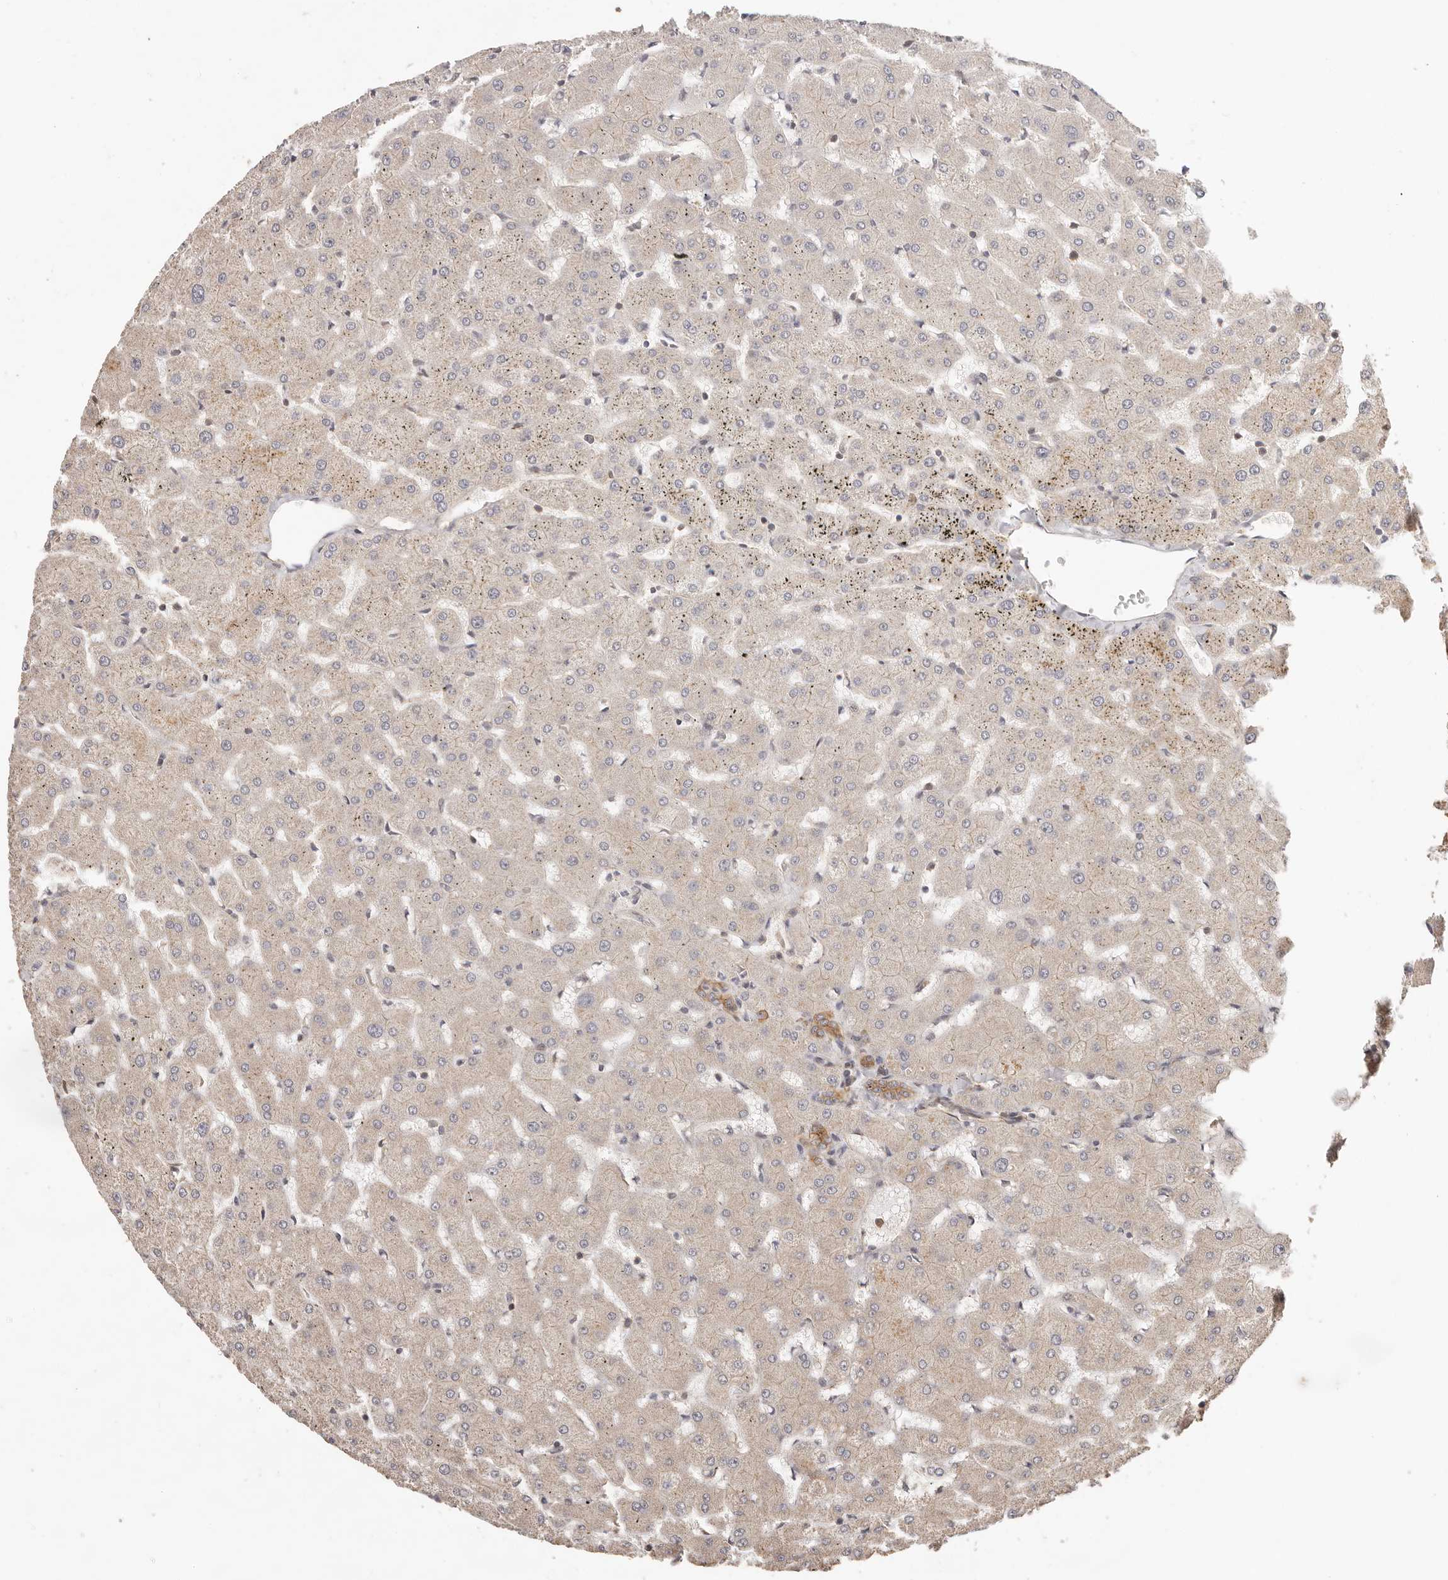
{"staining": {"intensity": "moderate", "quantity": ">75%", "location": "cytoplasmic/membranous"}, "tissue": "liver", "cell_type": "Cholangiocytes", "image_type": "normal", "snomed": [{"axis": "morphology", "description": "Normal tissue, NOS"}, {"axis": "topography", "description": "Liver"}], "caption": "Liver stained with DAB (3,3'-diaminobenzidine) immunohistochemistry reveals medium levels of moderate cytoplasmic/membranous positivity in approximately >75% of cholangiocytes.", "gene": "AFDN", "patient": {"sex": "female", "age": 63}}